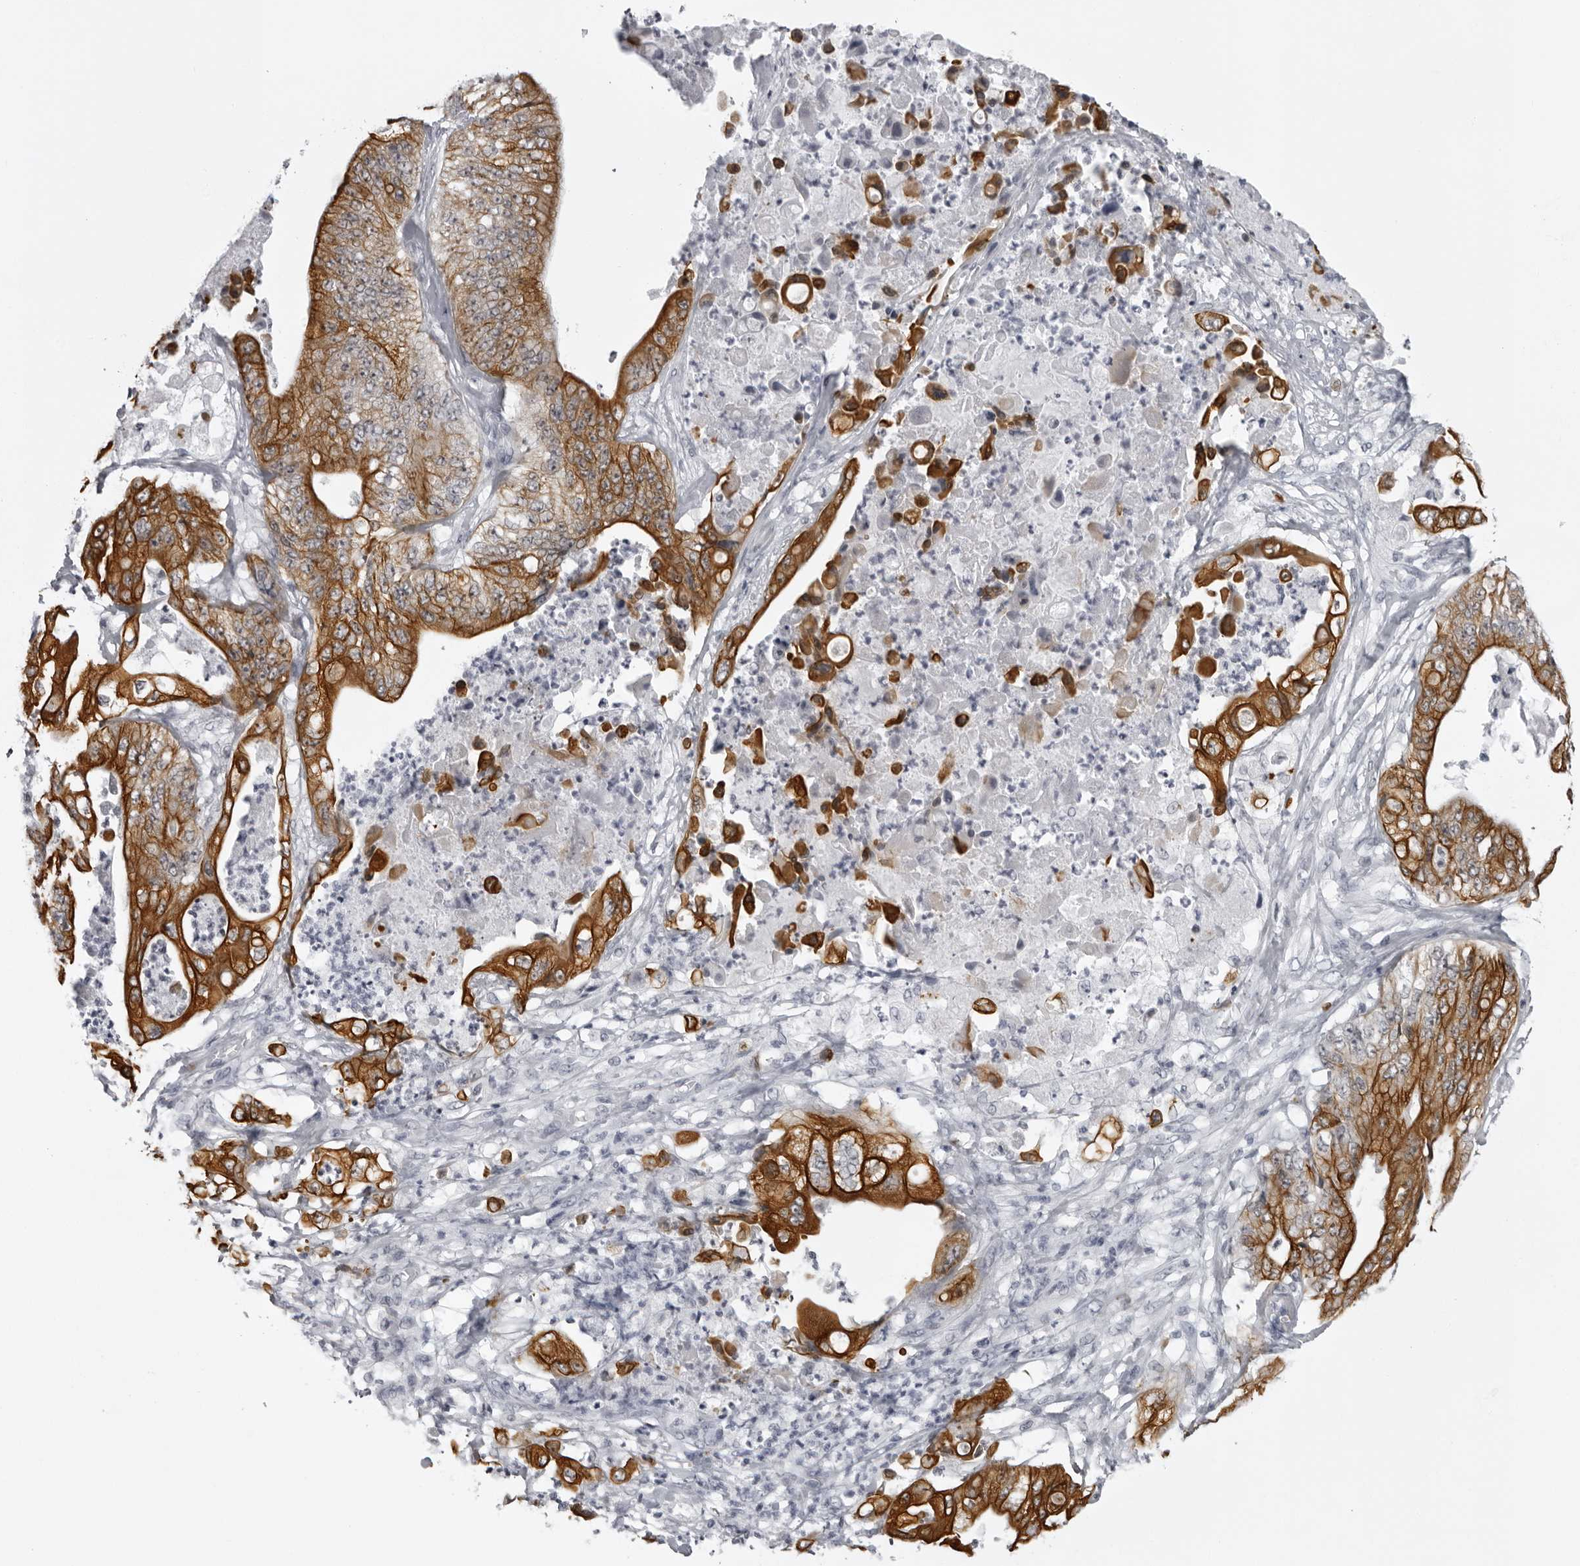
{"staining": {"intensity": "strong", "quantity": ">75%", "location": "cytoplasmic/membranous"}, "tissue": "stomach cancer", "cell_type": "Tumor cells", "image_type": "cancer", "snomed": [{"axis": "morphology", "description": "Adenocarcinoma, NOS"}, {"axis": "topography", "description": "Stomach"}], "caption": "Protein analysis of stomach adenocarcinoma tissue displays strong cytoplasmic/membranous staining in approximately >75% of tumor cells.", "gene": "UROD", "patient": {"sex": "female", "age": 73}}